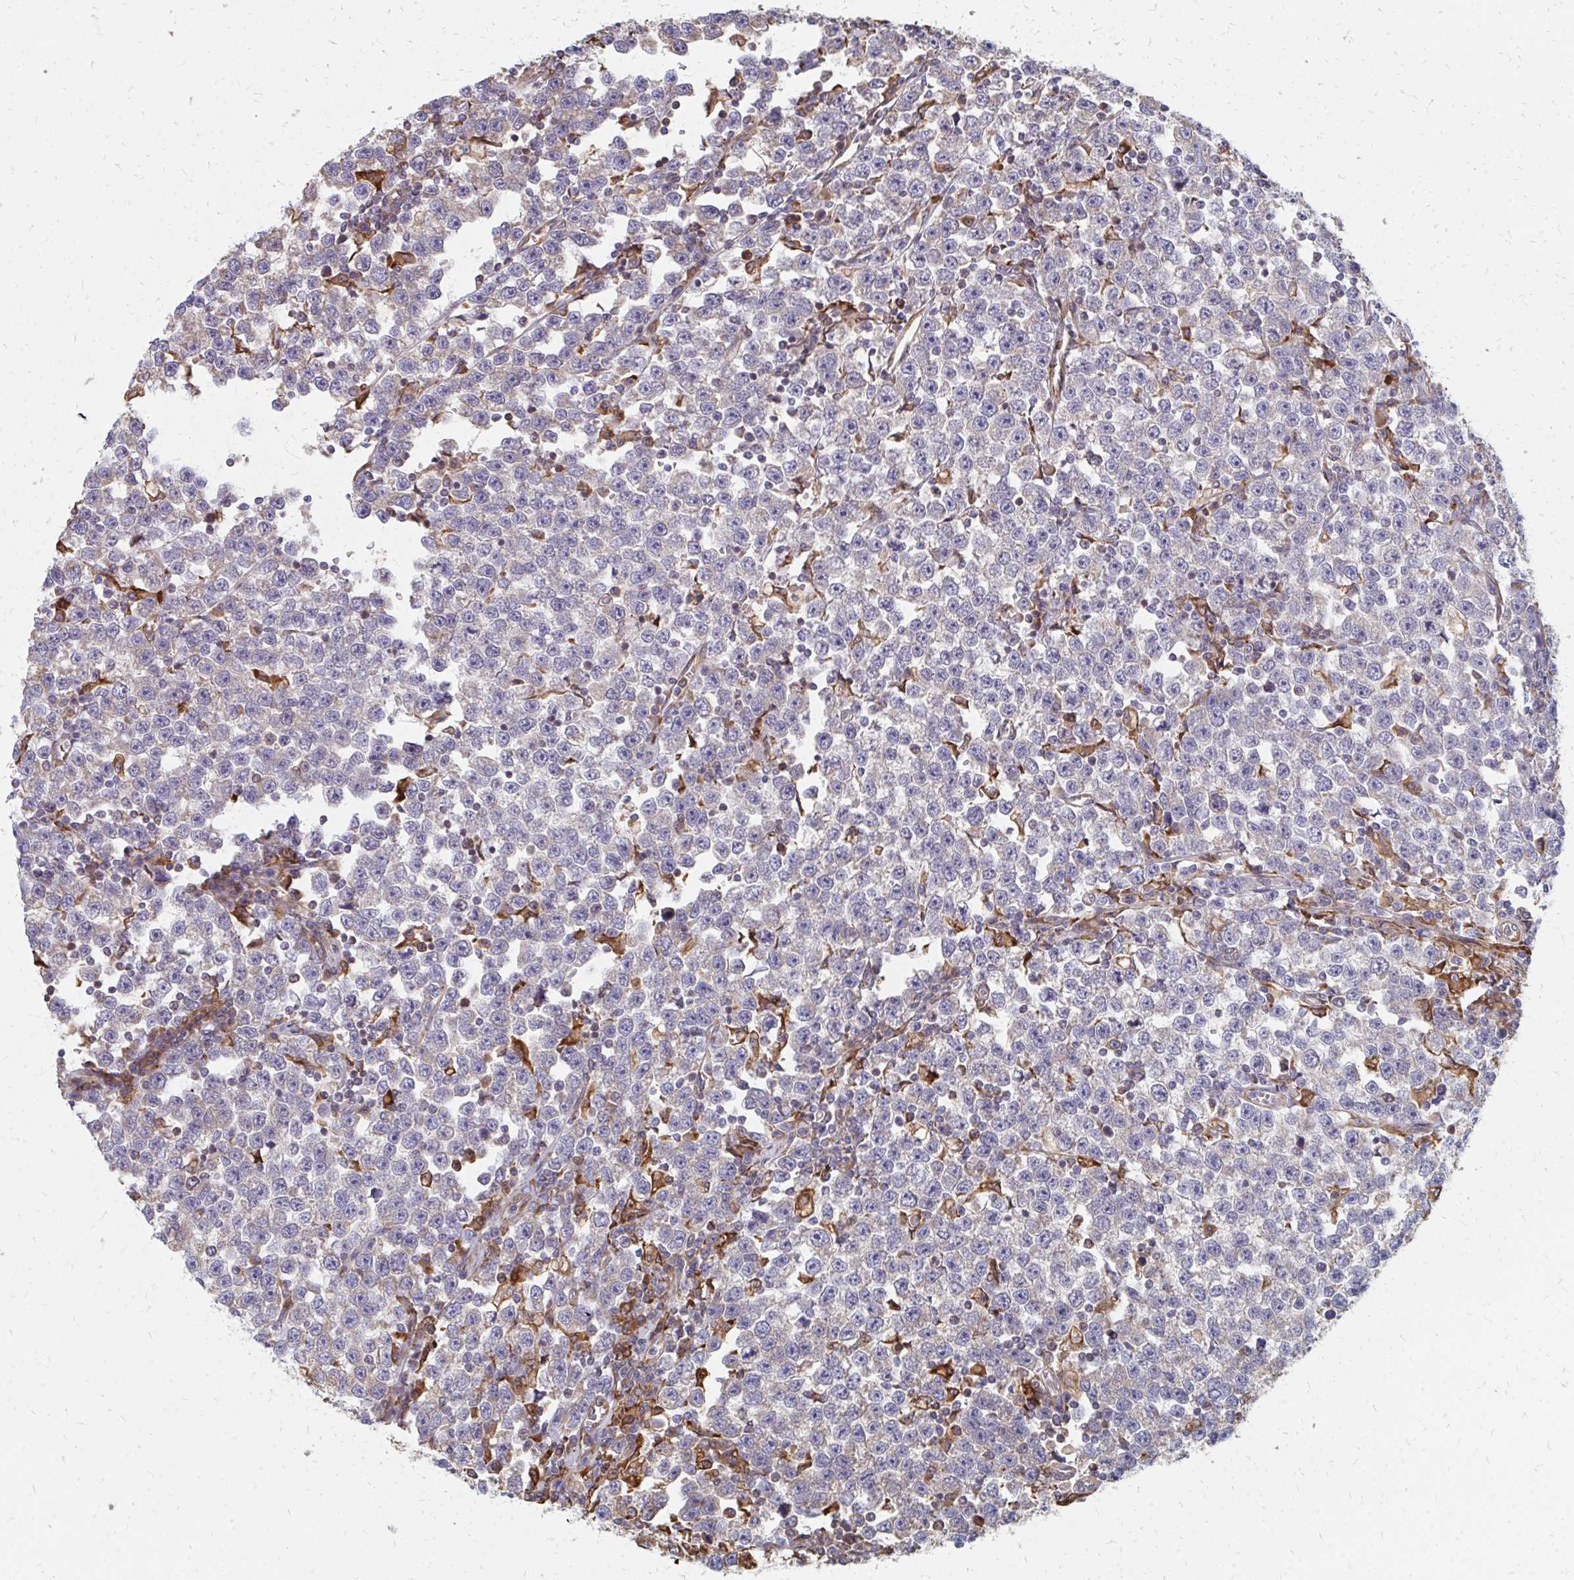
{"staining": {"intensity": "negative", "quantity": "none", "location": "none"}, "tissue": "testis cancer", "cell_type": "Tumor cells", "image_type": "cancer", "snomed": [{"axis": "morphology", "description": "Seminoma, NOS"}, {"axis": "topography", "description": "Testis"}], "caption": "This is an immunohistochemistry (IHC) photomicrograph of testis cancer. There is no expression in tumor cells.", "gene": "PPP1R13L", "patient": {"sex": "male", "age": 43}}